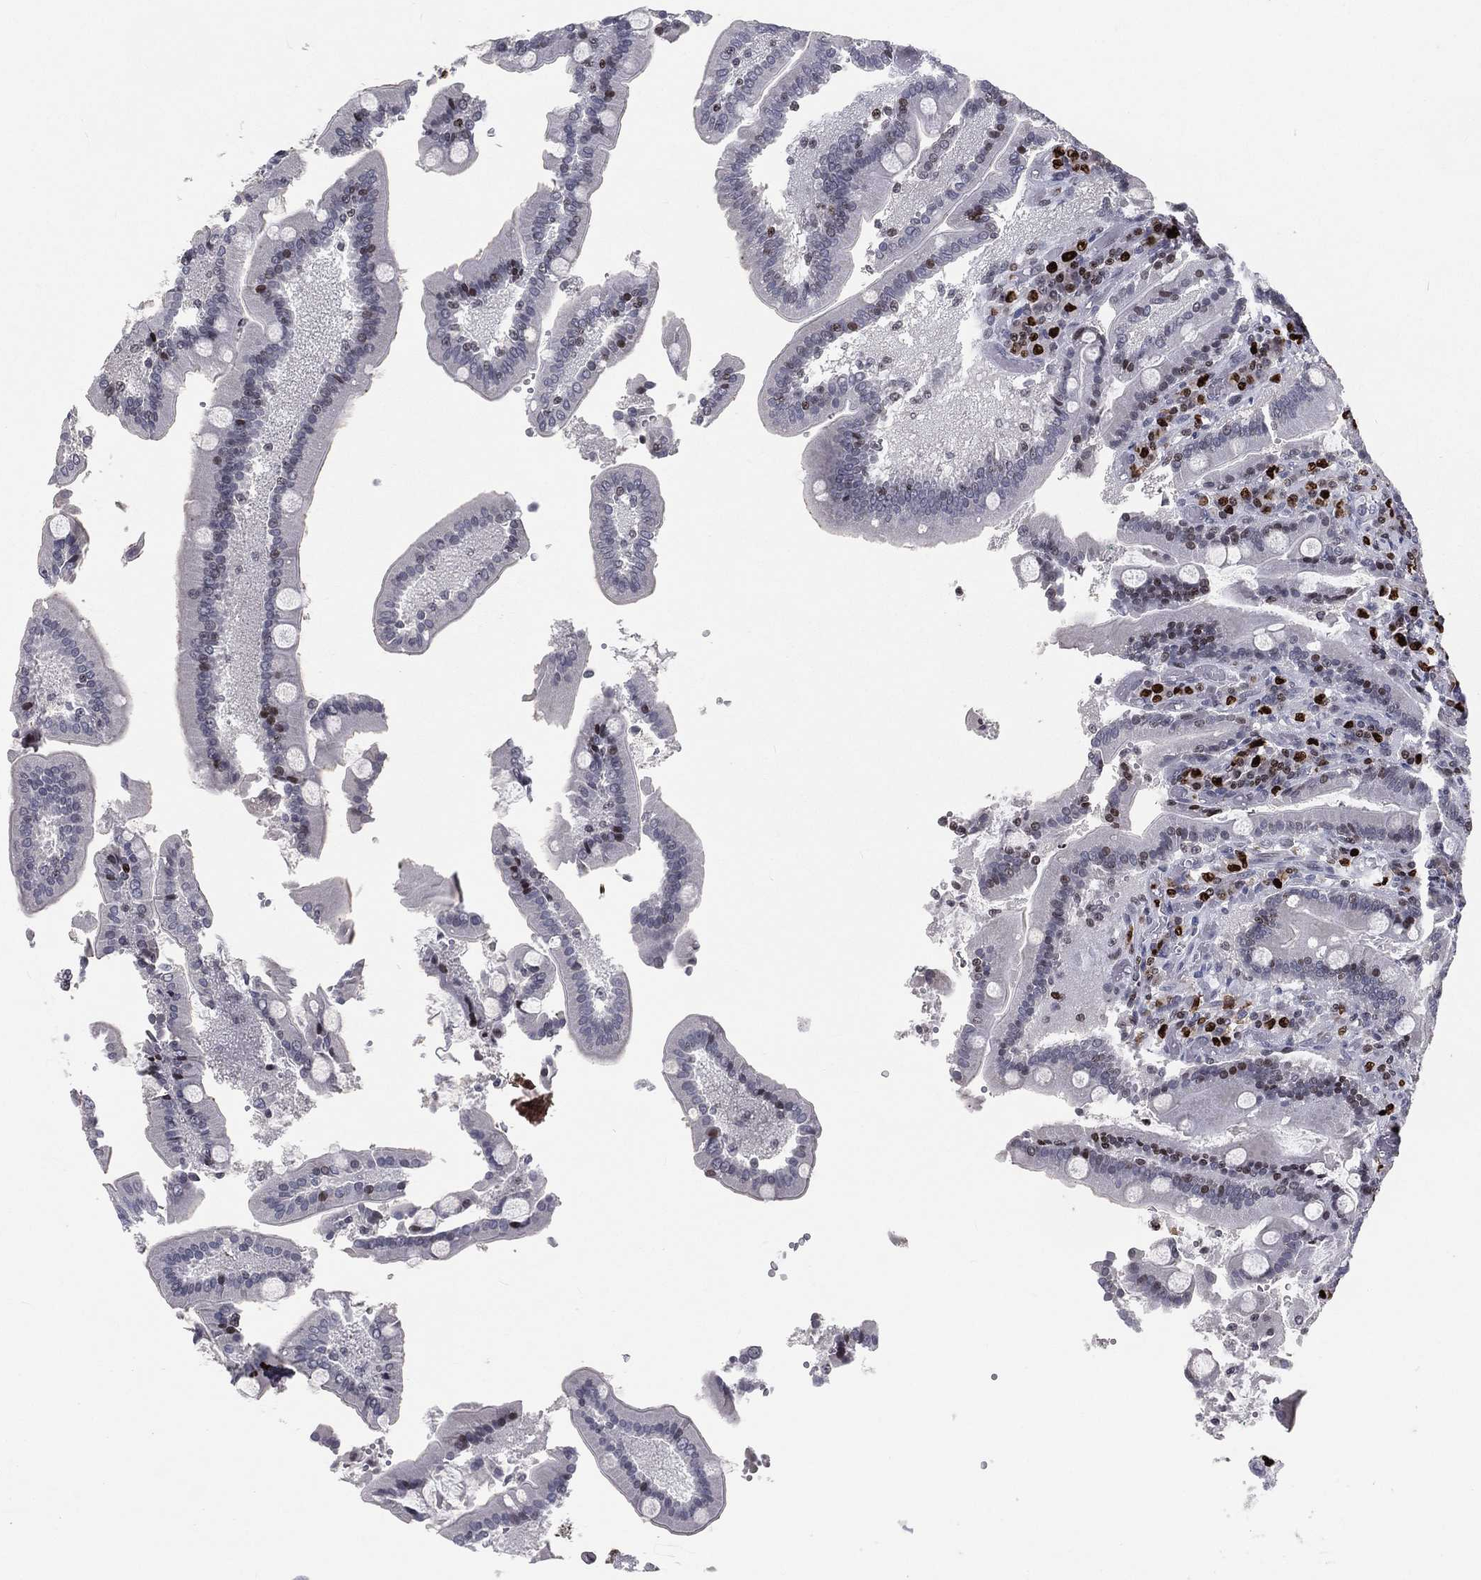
{"staining": {"intensity": "negative", "quantity": "none", "location": "none"}, "tissue": "duodenum", "cell_type": "Glandular cells", "image_type": "normal", "snomed": [{"axis": "morphology", "description": "Normal tissue, NOS"}, {"axis": "topography", "description": "Duodenum"}], "caption": "IHC micrograph of normal human duodenum stained for a protein (brown), which displays no expression in glandular cells.", "gene": "MNDA", "patient": {"sex": "female", "age": 62}}